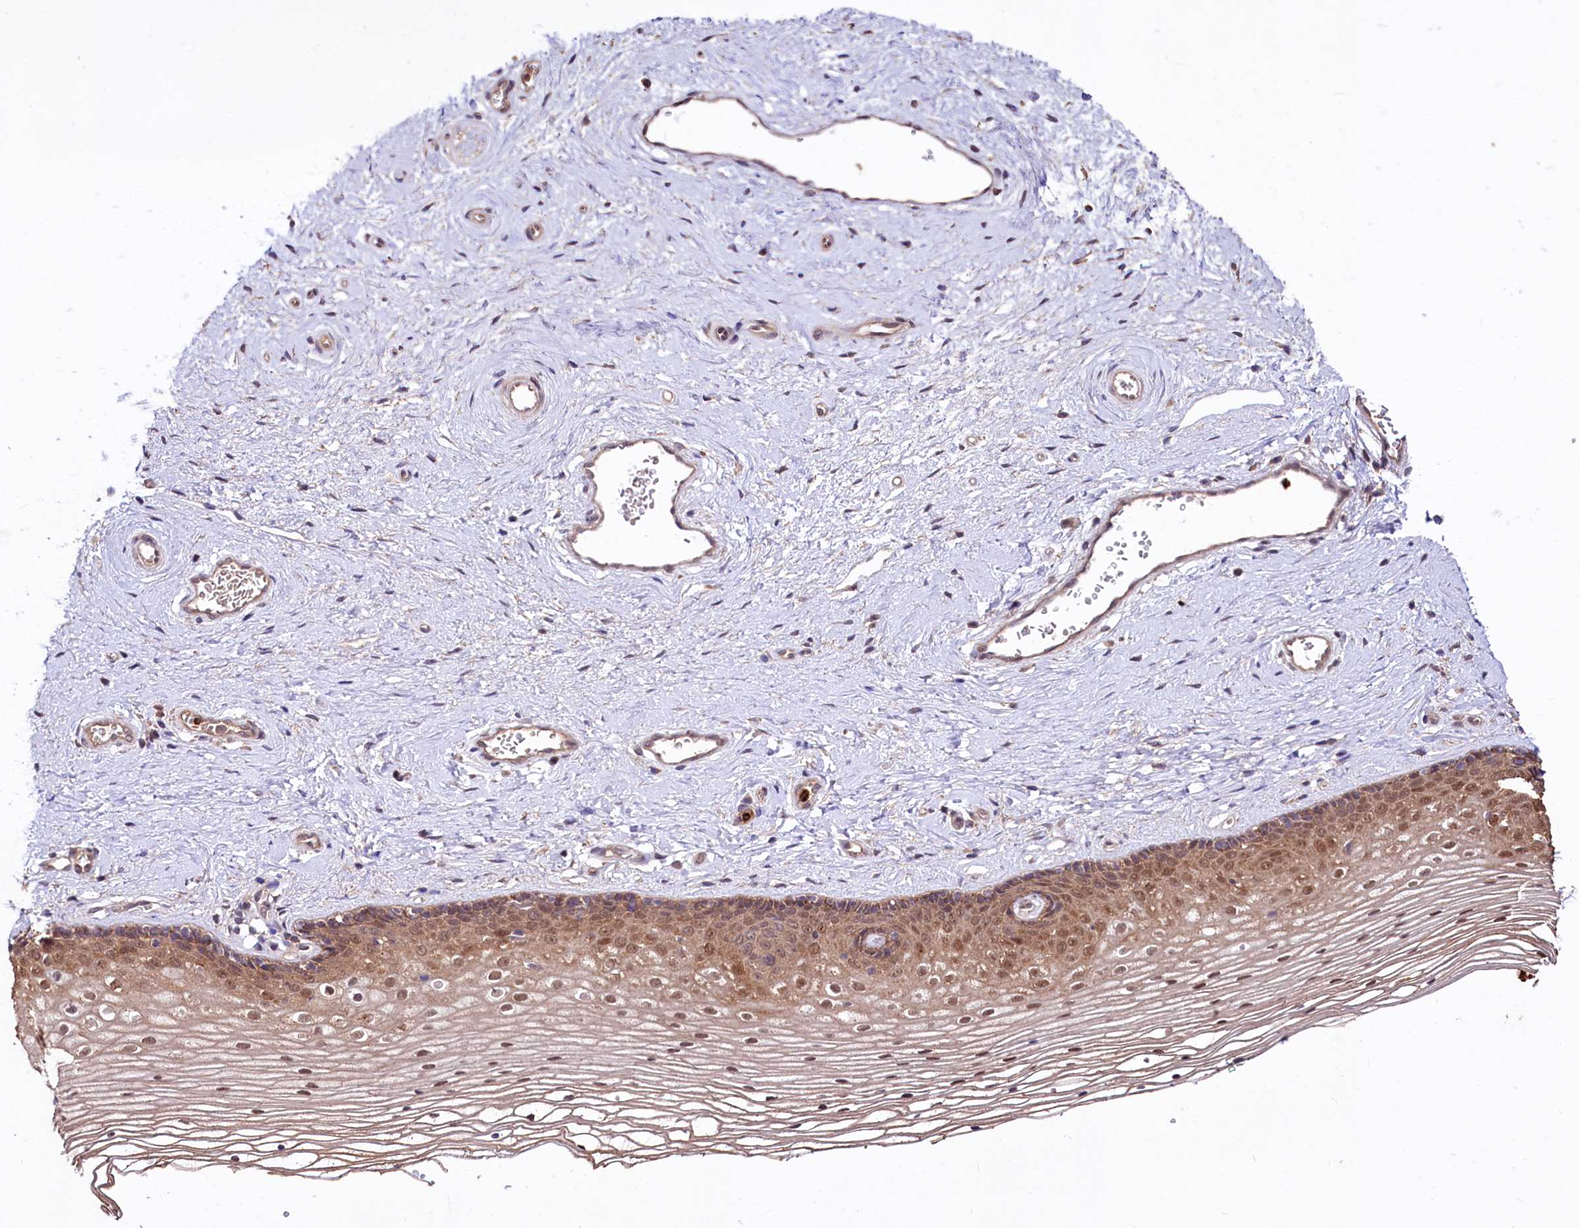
{"staining": {"intensity": "moderate", "quantity": ">75%", "location": "cytoplasmic/membranous,nuclear"}, "tissue": "vagina", "cell_type": "Squamous epithelial cells", "image_type": "normal", "snomed": [{"axis": "morphology", "description": "Normal tissue, NOS"}, {"axis": "topography", "description": "Vagina"}], "caption": "Squamous epithelial cells reveal medium levels of moderate cytoplasmic/membranous,nuclear expression in approximately >75% of cells in unremarkable vagina.", "gene": "KLRB1", "patient": {"sex": "female", "age": 46}}